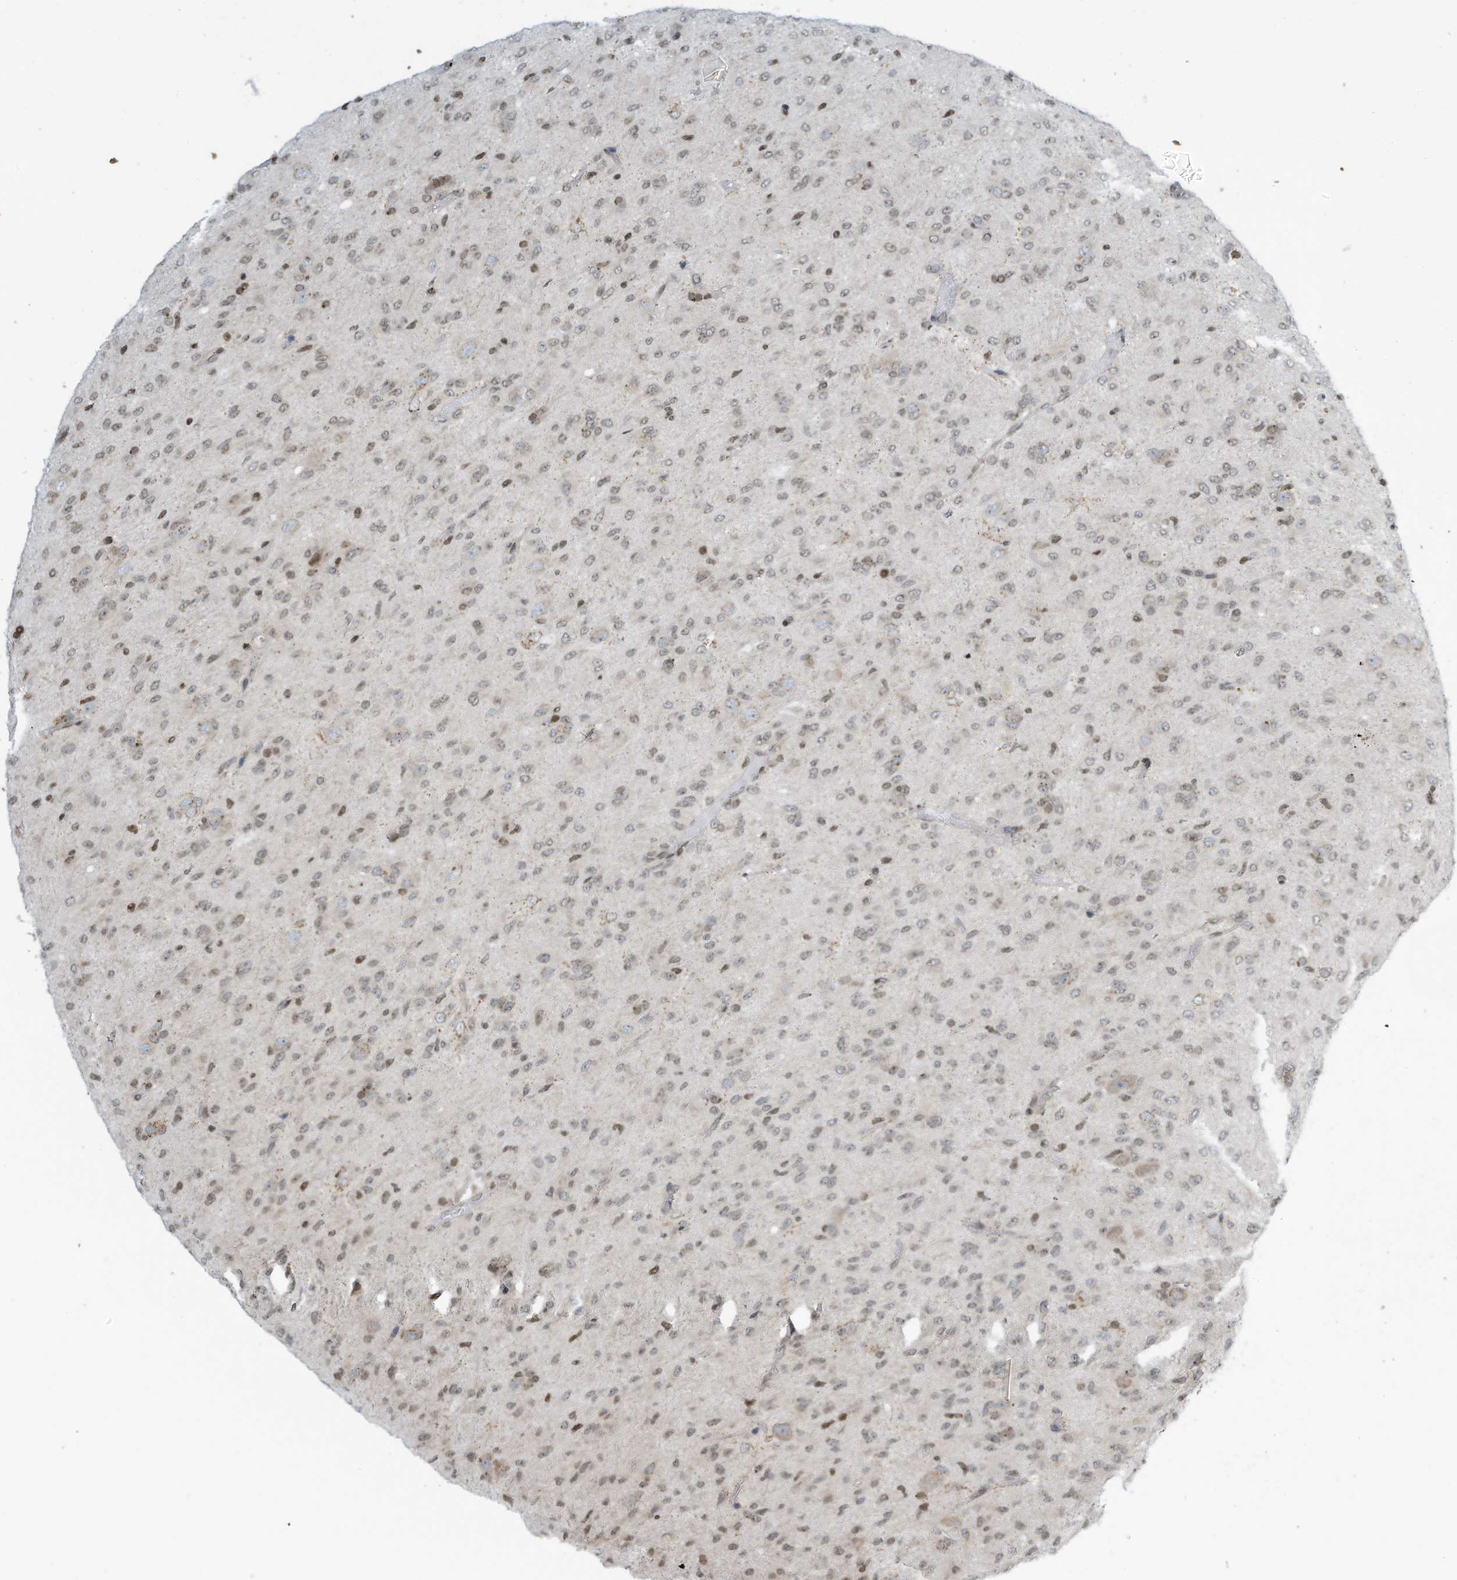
{"staining": {"intensity": "weak", "quantity": ">75%", "location": "nuclear"}, "tissue": "glioma", "cell_type": "Tumor cells", "image_type": "cancer", "snomed": [{"axis": "morphology", "description": "Glioma, malignant, High grade"}, {"axis": "topography", "description": "Brain"}], "caption": "This is a micrograph of immunohistochemistry staining of malignant high-grade glioma, which shows weak positivity in the nuclear of tumor cells.", "gene": "ADI1", "patient": {"sex": "female", "age": 59}}